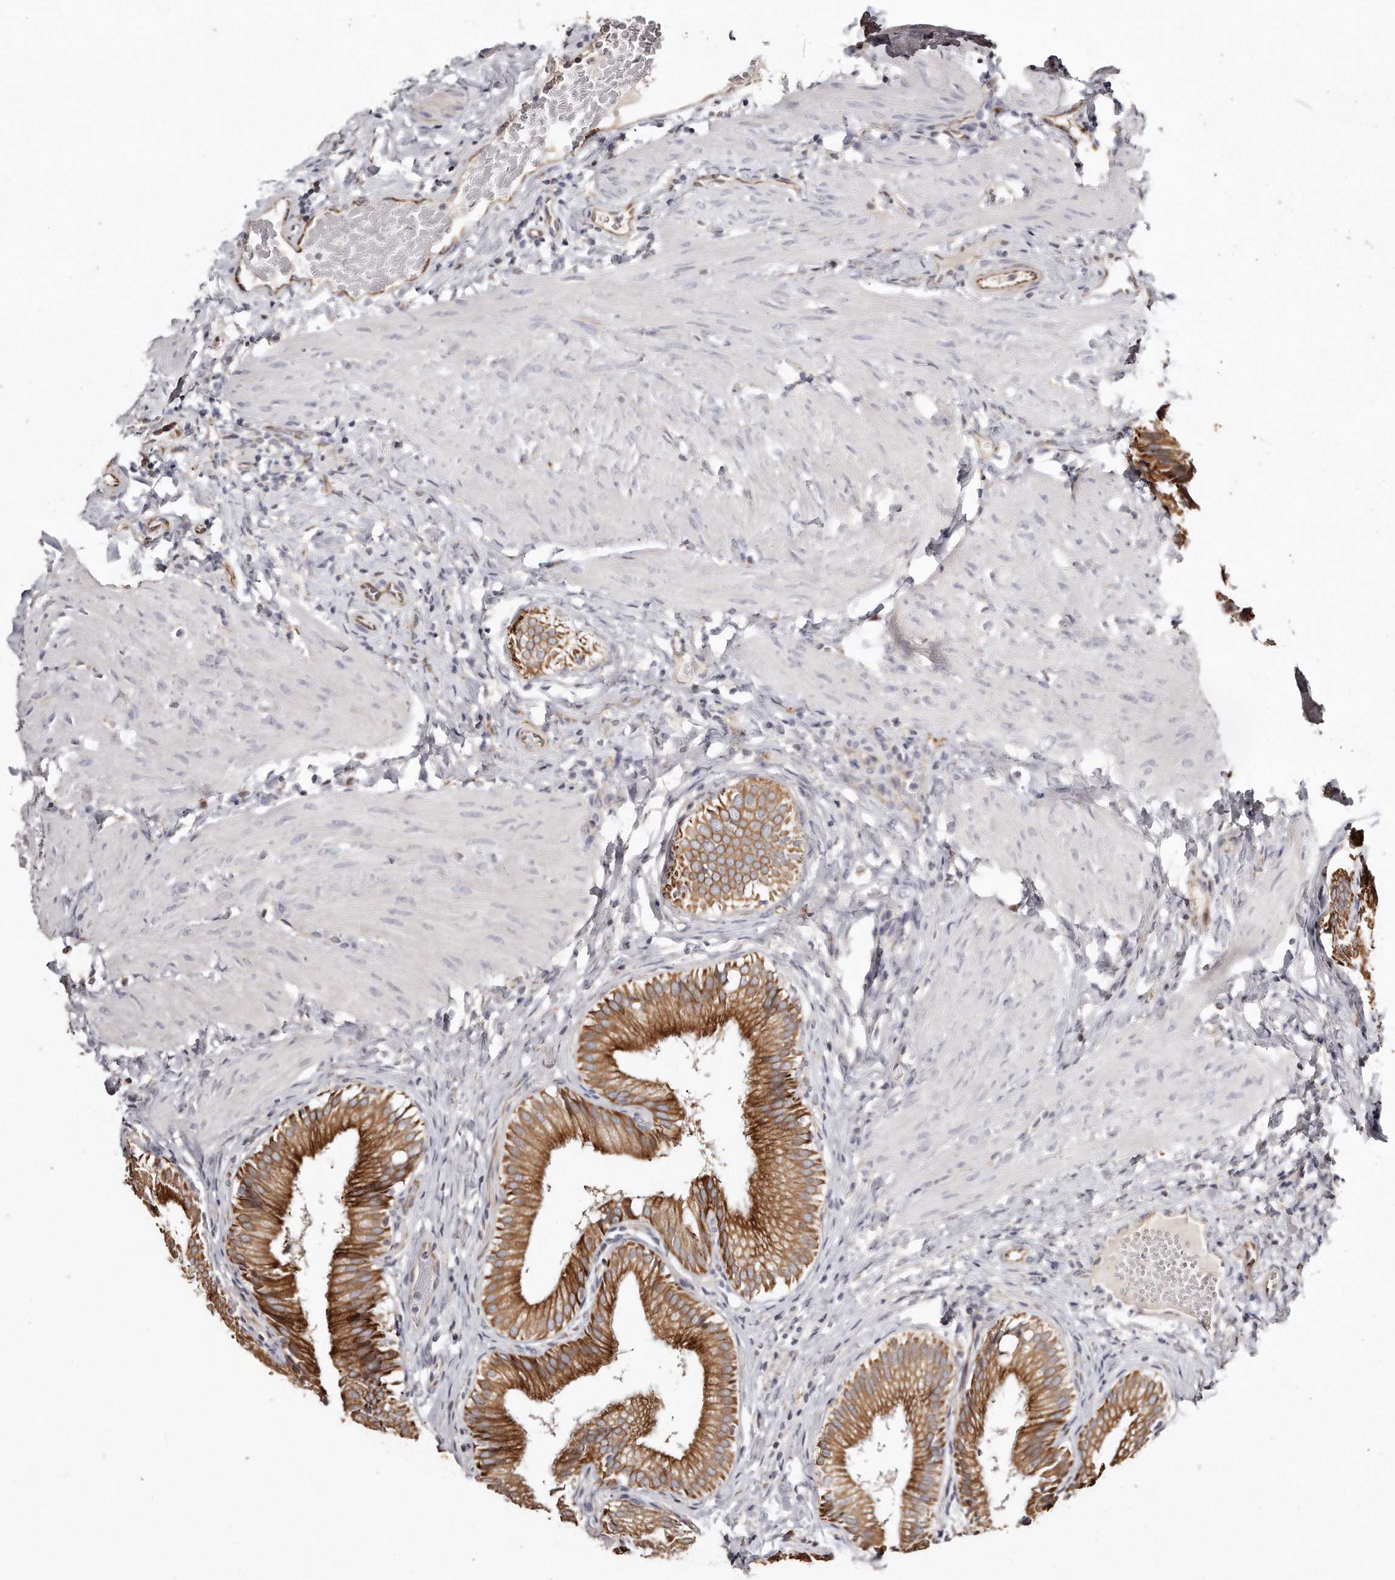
{"staining": {"intensity": "strong", "quantity": ">75%", "location": "cytoplasmic/membranous"}, "tissue": "gallbladder", "cell_type": "Glandular cells", "image_type": "normal", "snomed": [{"axis": "morphology", "description": "Normal tissue, NOS"}, {"axis": "topography", "description": "Gallbladder"}], "caption": "Approximately >75% of glandular cells in unremarkable gallbladder exhibit strong cytoplasmic/membranous protein expression as visualized by brown immunohistochemical staining.", "gene": "ZYG11A", "patient": {"sex": "female", "age": 30}}